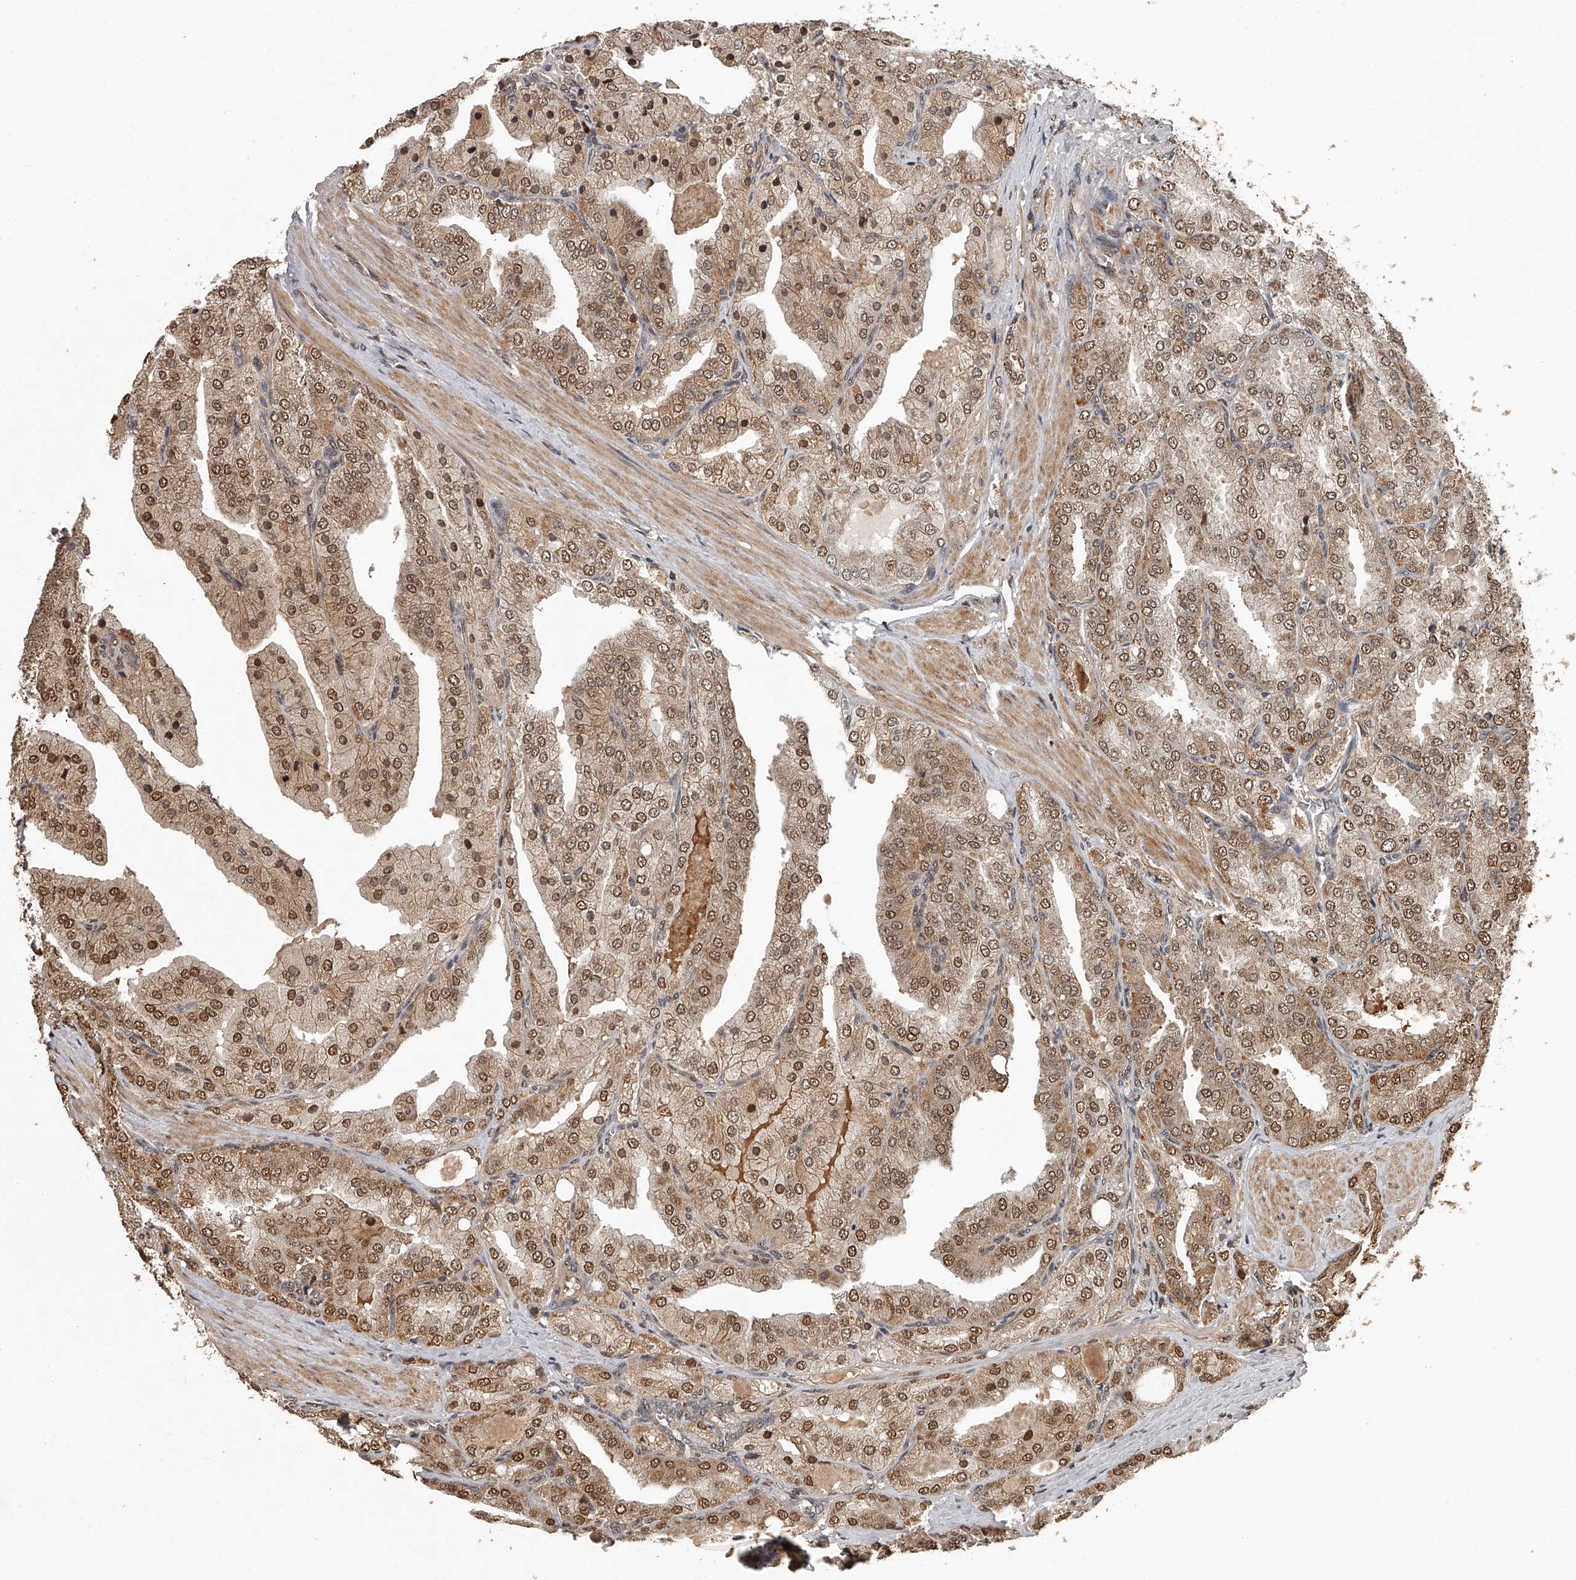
{"staining": {"intensity": "moderate", "quantity": ">75%", "location": "cytoplasmic/membranous,nuclear"}, "tissue": "prostate cancer", "cell_type": "Tumor cells", "image_type": "cancer", "snomed": [{"axis": "morphology", "description": "Adenocarcinoma, High grade"}, {"axis": "topography", "description": "Prostate"}], "caption": "Tumor cells display moderate cytoplasmic/membranous and nuclear expression in approximately >75% of cells in prostate high-grade adenocarcinoma.", "gene": "PLEKHG1", "patient": {"sex": "male", "age": 50}}